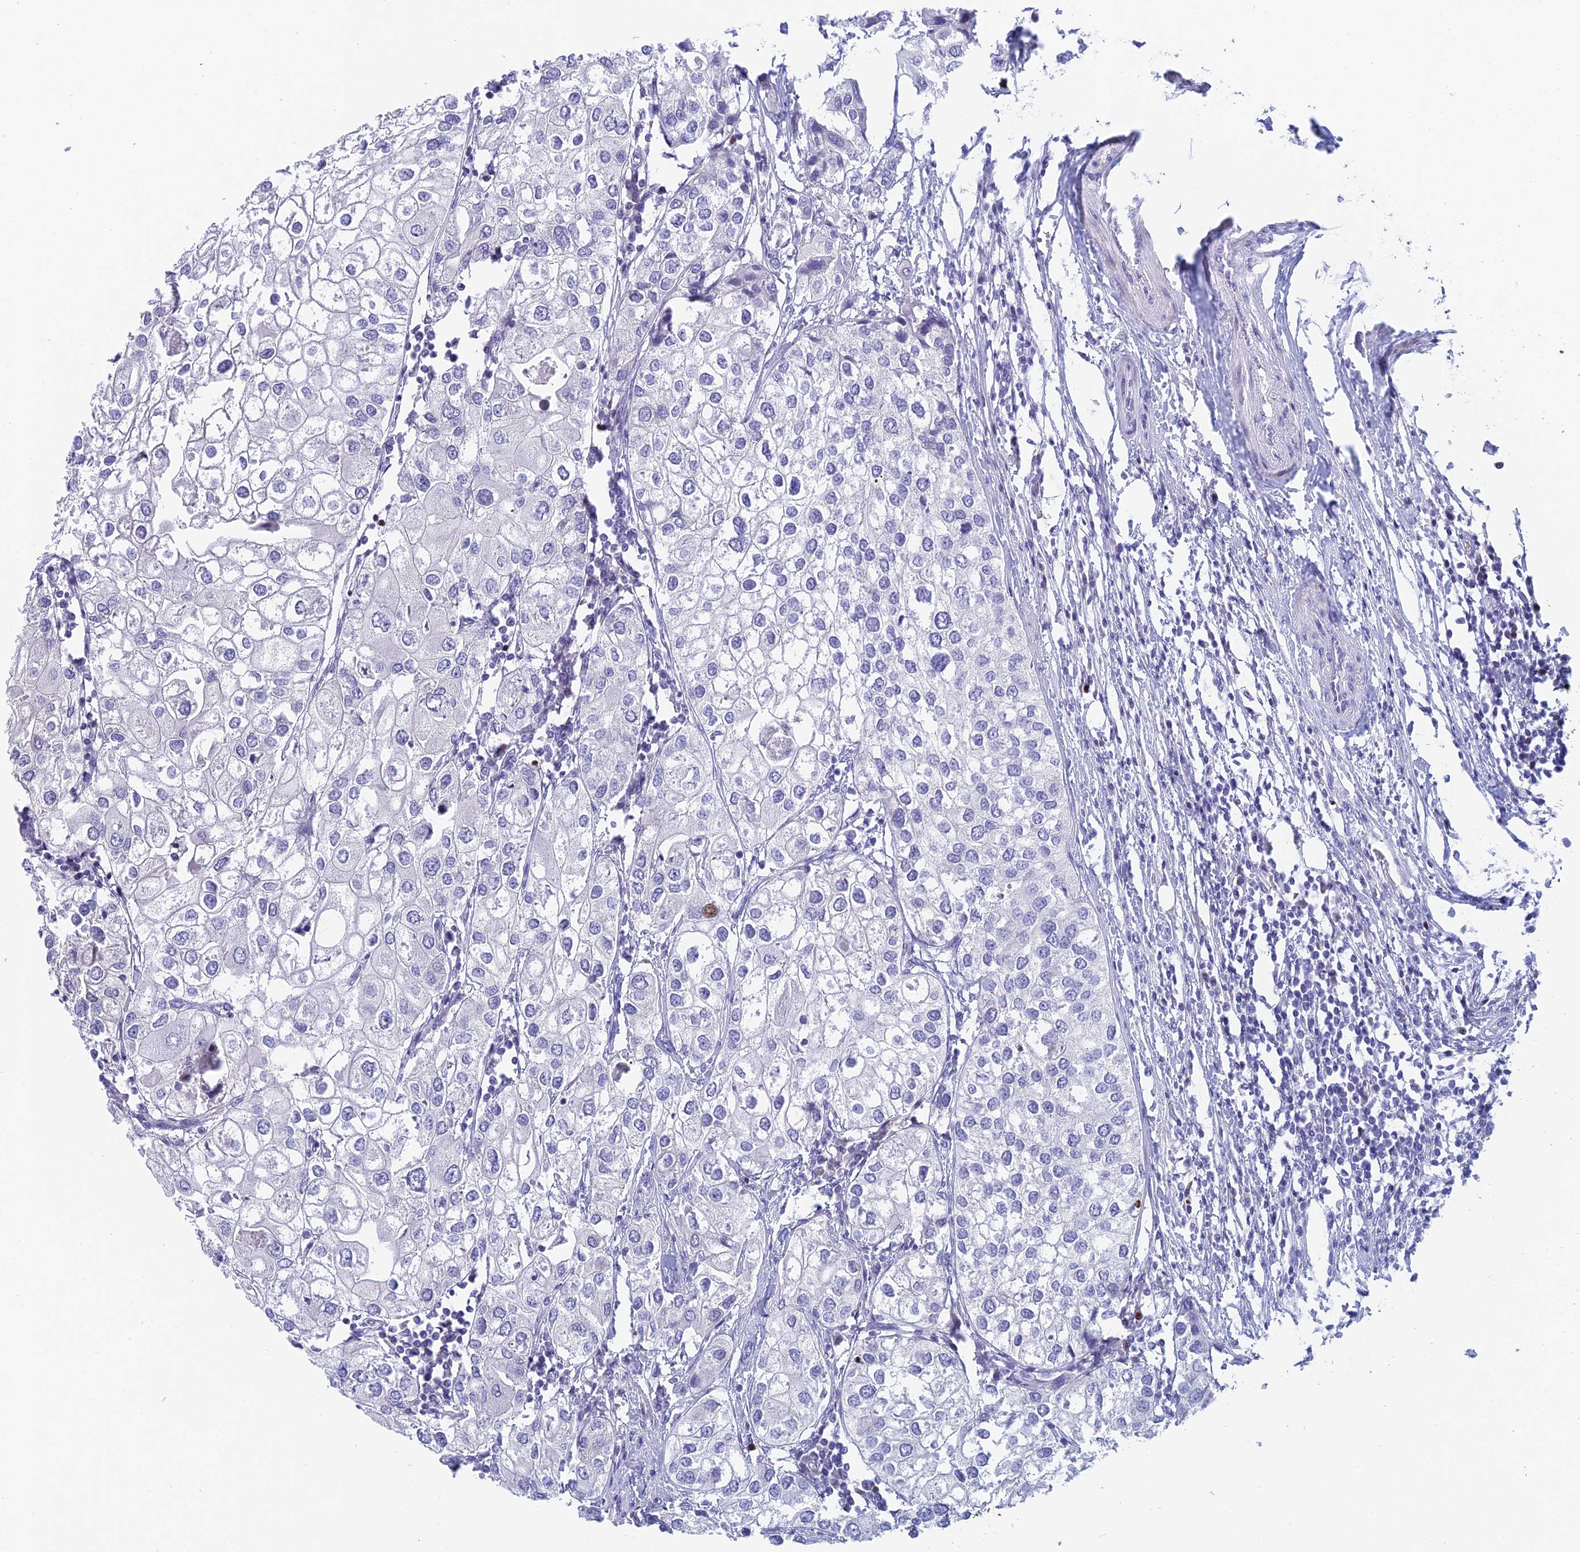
{"staining": {"intensity": "negative", "quantity": "none", "location": "none"}, "tissue": "urothelial cancer", "cell_type": "Tumor cells", "image_type": "cancer", "snomed": [{"axis": "morphology", "description": "Urothelial carcinoma, High grade"}, {"axis": "topography", "description": "Urinary bladder"}], "caption": "A histopathology image of human urothelial cancer is negative for staining in tumor cells.", "gene": "REXO5", "patient": {"sex": "male", "age": 64}}